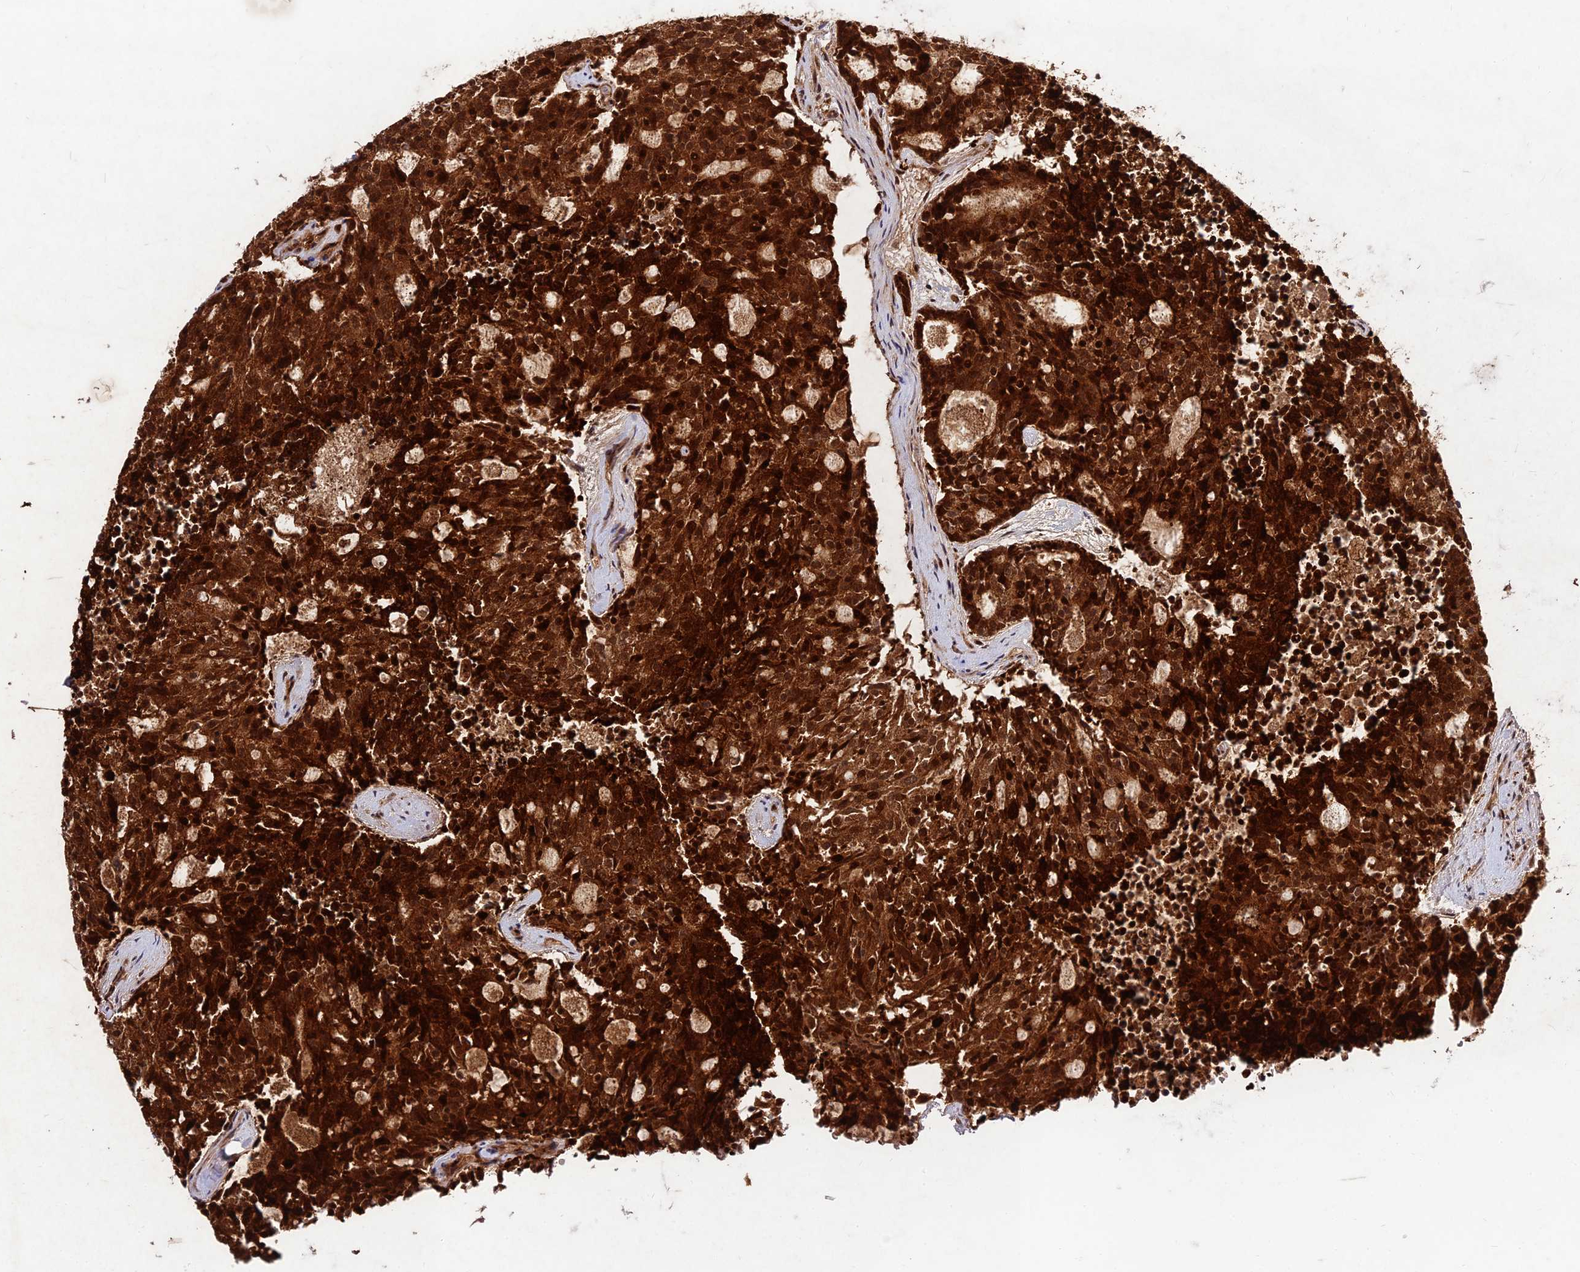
{"staining": {"intensity": "strong", "quantity": ">75%", "location": "cytoplasmic/membranous,nuclear"}, "tissue": "carcinoid", "cell_type": "Tumor cells", "image_type": "cancer", "snomed": [{"axis": "morphology", "description": "Carcinoid, malignant, NOS"}, {"axis": "topography", "description": "Pancreas"}], "caption": "This image exhibits carcinoid stained with immunohistochemistry to label a protein in brown. The cytoplasmic/membranous and nuclear of tumor cells show strong positivity for the protein. Nuclei are counter-stained blue.", "gene": "MKKS", "patient": {"sex": "female", "age": 54}}